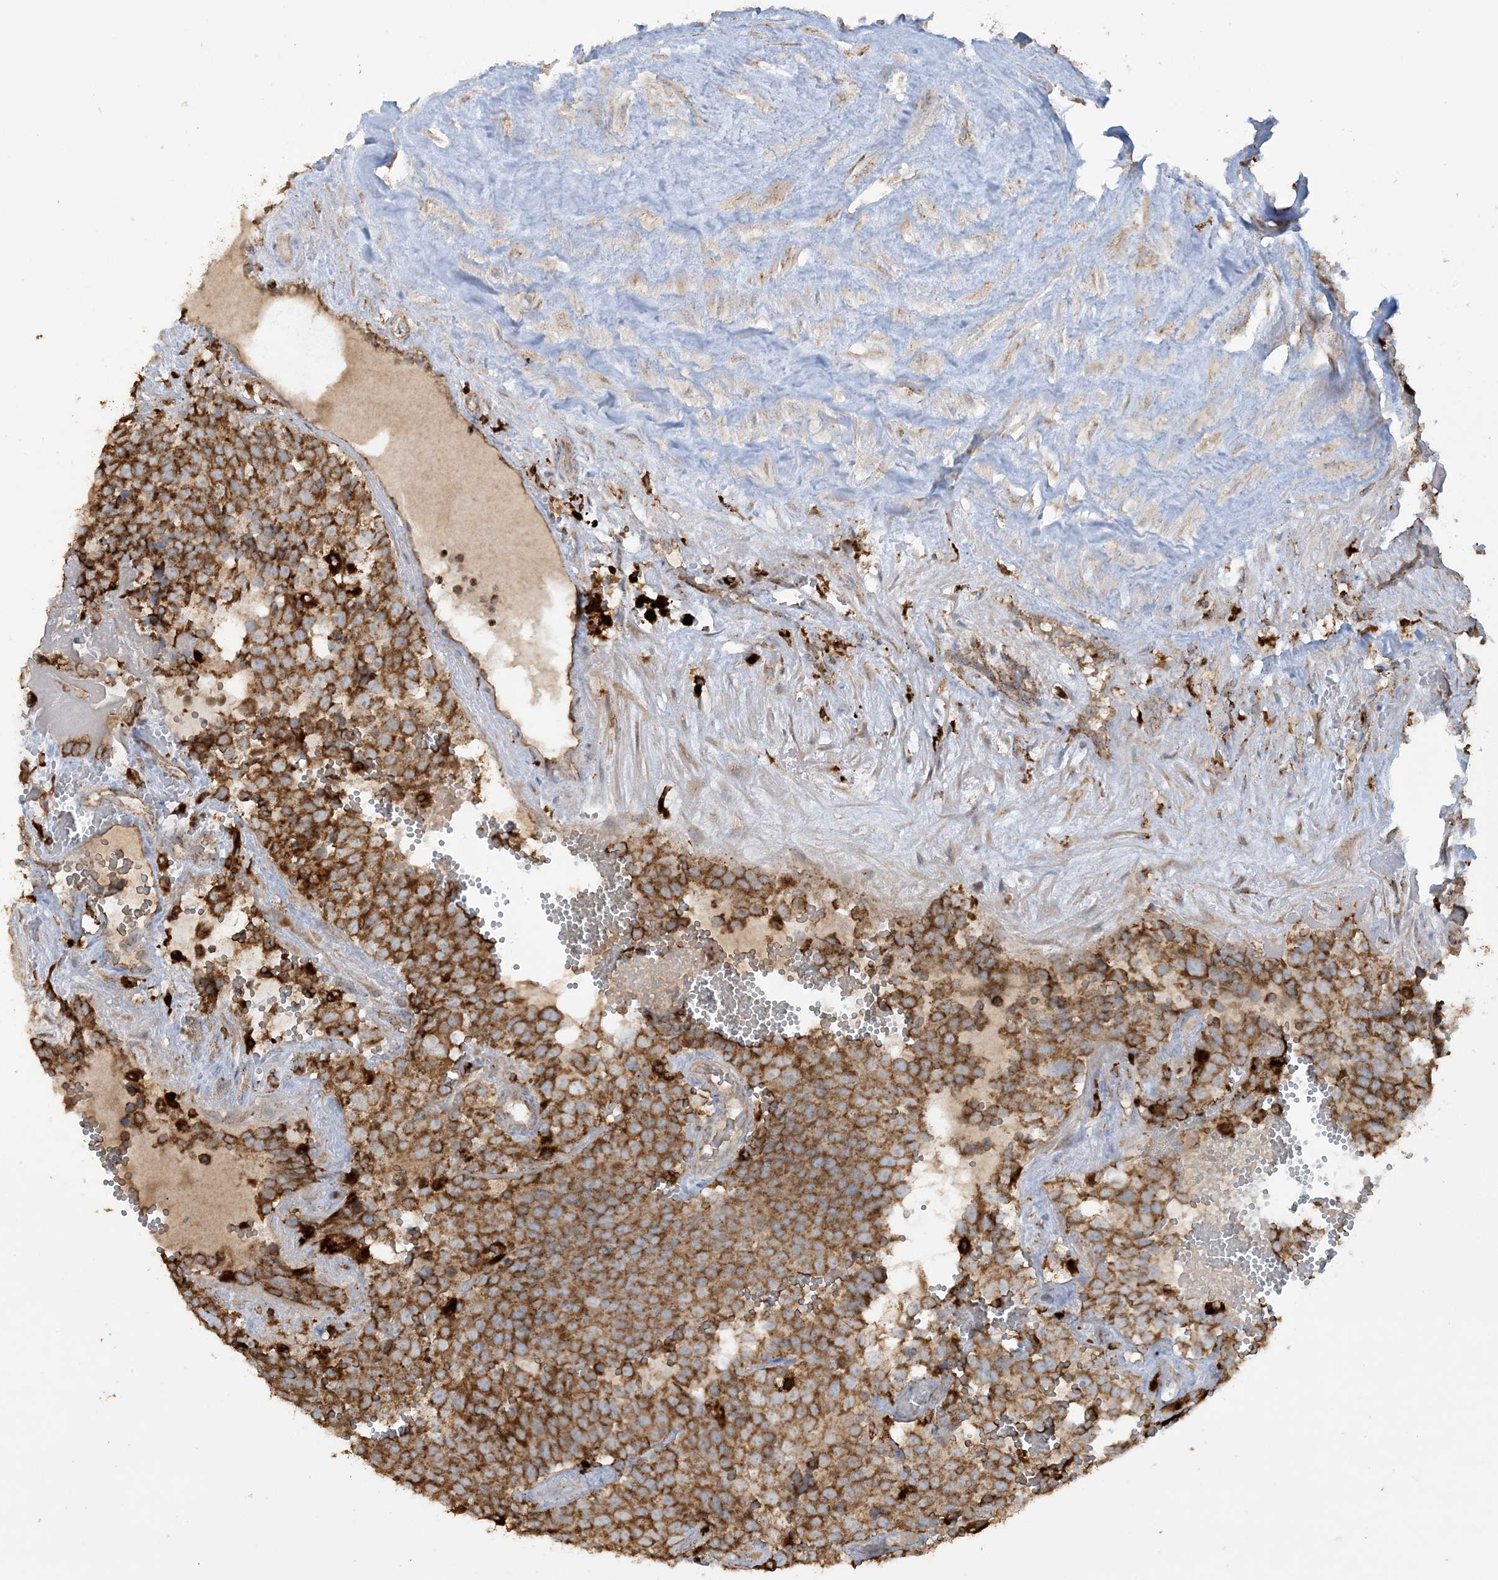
{"staining": {"intensity": "moderate", "quantity": ">75%", "location": "cytoplasmic/membranous"}, "tissue": "testis cancer", "cell_type": "Tumor cells", "image_type": "cancer", "snomed": [{"axis": "morphology", "description": "Seminoma, NOS"}, {"axis": "topography", "description": "Testis"}], "caption": "A micrograph showing moderate cytoplasmic/membranous expression in about >75% of tumor cells in seminoma (testis), as visualized by brown immunohistochemical staining.", "gene": "AGA", "patient": {"sex": "male", "age": 71}}